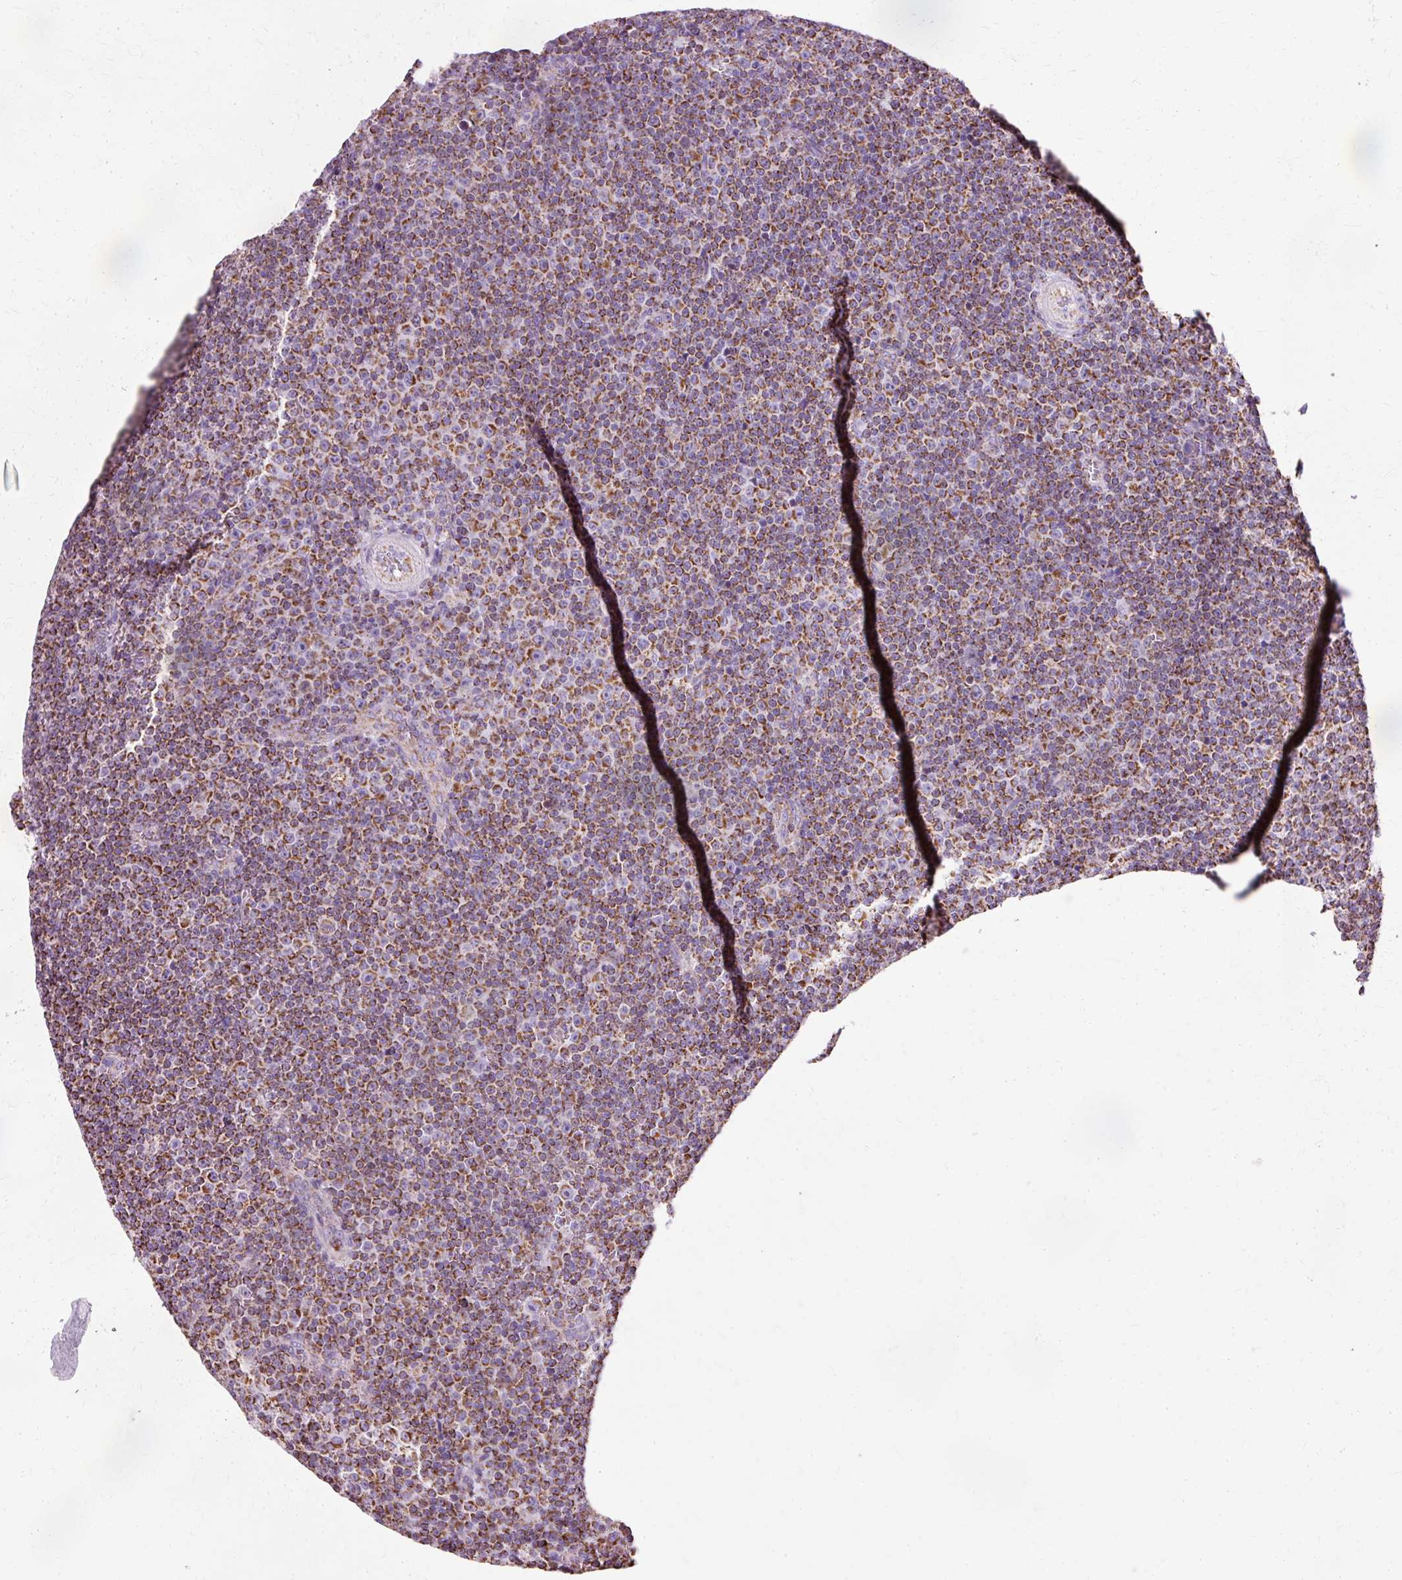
{"staining": {"intensity": "strong", "quantity": "25%-75%", "location": "cytoplasmic/membranous"}, "tissue": "lymphoma", "cell_type": "Tumor cells", "image_type": "cancer", "snomed": [{"axis": "morphology", "description": "Malignant lymphoma, non-Hodgkin's type, Low grade"}, {"axis": "topography", "description": "Lymph node"}], "caption": "This is a photomicrograph of IHC staining of malignant lymphoma, non-Hodgkin's type (low-grade), which shows strong staining in the cytoplasmic/membranous of tumor cells.", "gene": "ATP5PO", "patient": {"sex": "female", "age": 67}}